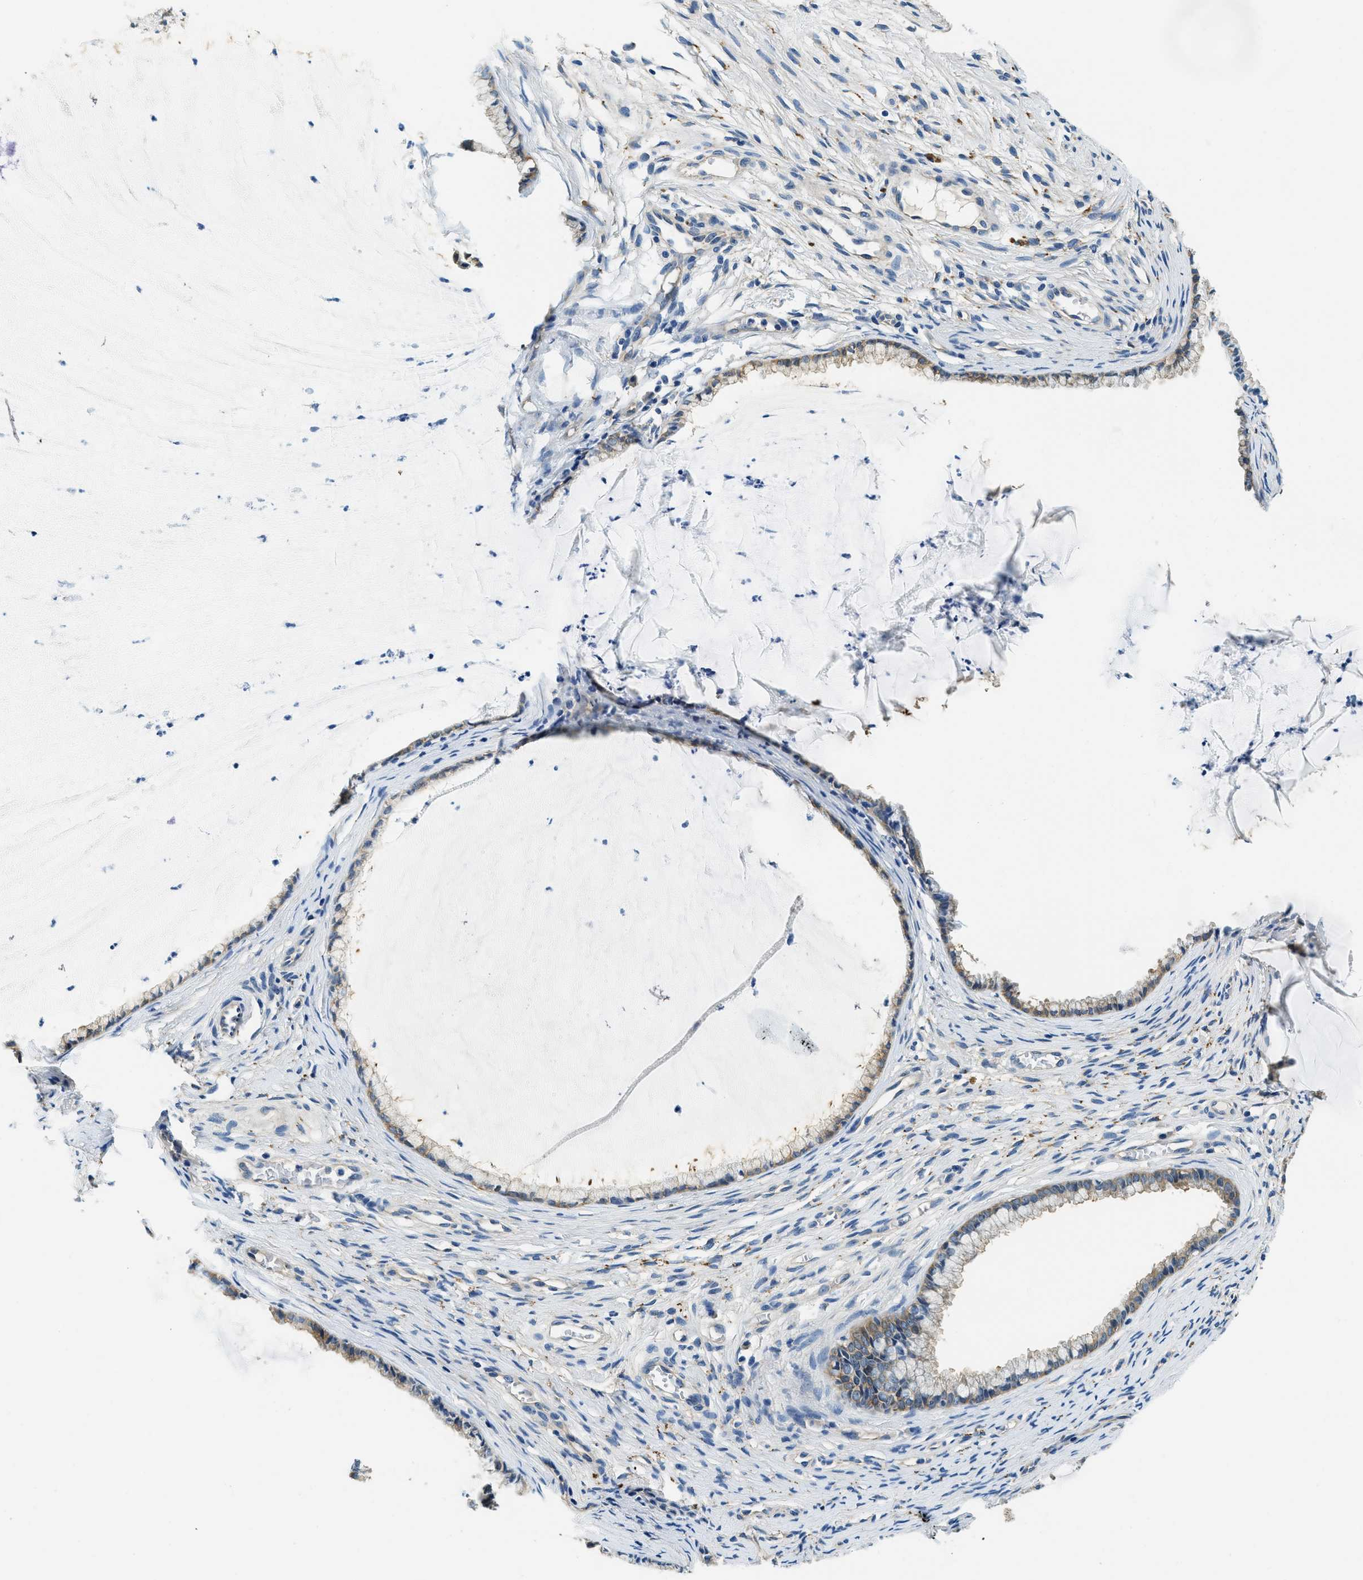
{"staining": {"intensity": "moderate", "quantity": ">75%", "location": "cytoplasmic/membranous"}, "tissue": "cervix", "cell_type": "Glandular cells", "image_type": "normal", "snomed": [{"axis": "morphology", "description": "Normal tissue, NOS"}, {"axis": "topography", "description": "Cervix"}], "caption": "High-power microscopy captured an immunohistochemistry (IHC) histopathology image of normal cervix, revealing moderate cytoplasmic/membranous positivity in approximately >75% of glandular cells. (DAB IHC with brightfield microscopy, high magnification).", "gene": "TWF1", "patient": {"sex": "female", "age": 77}}